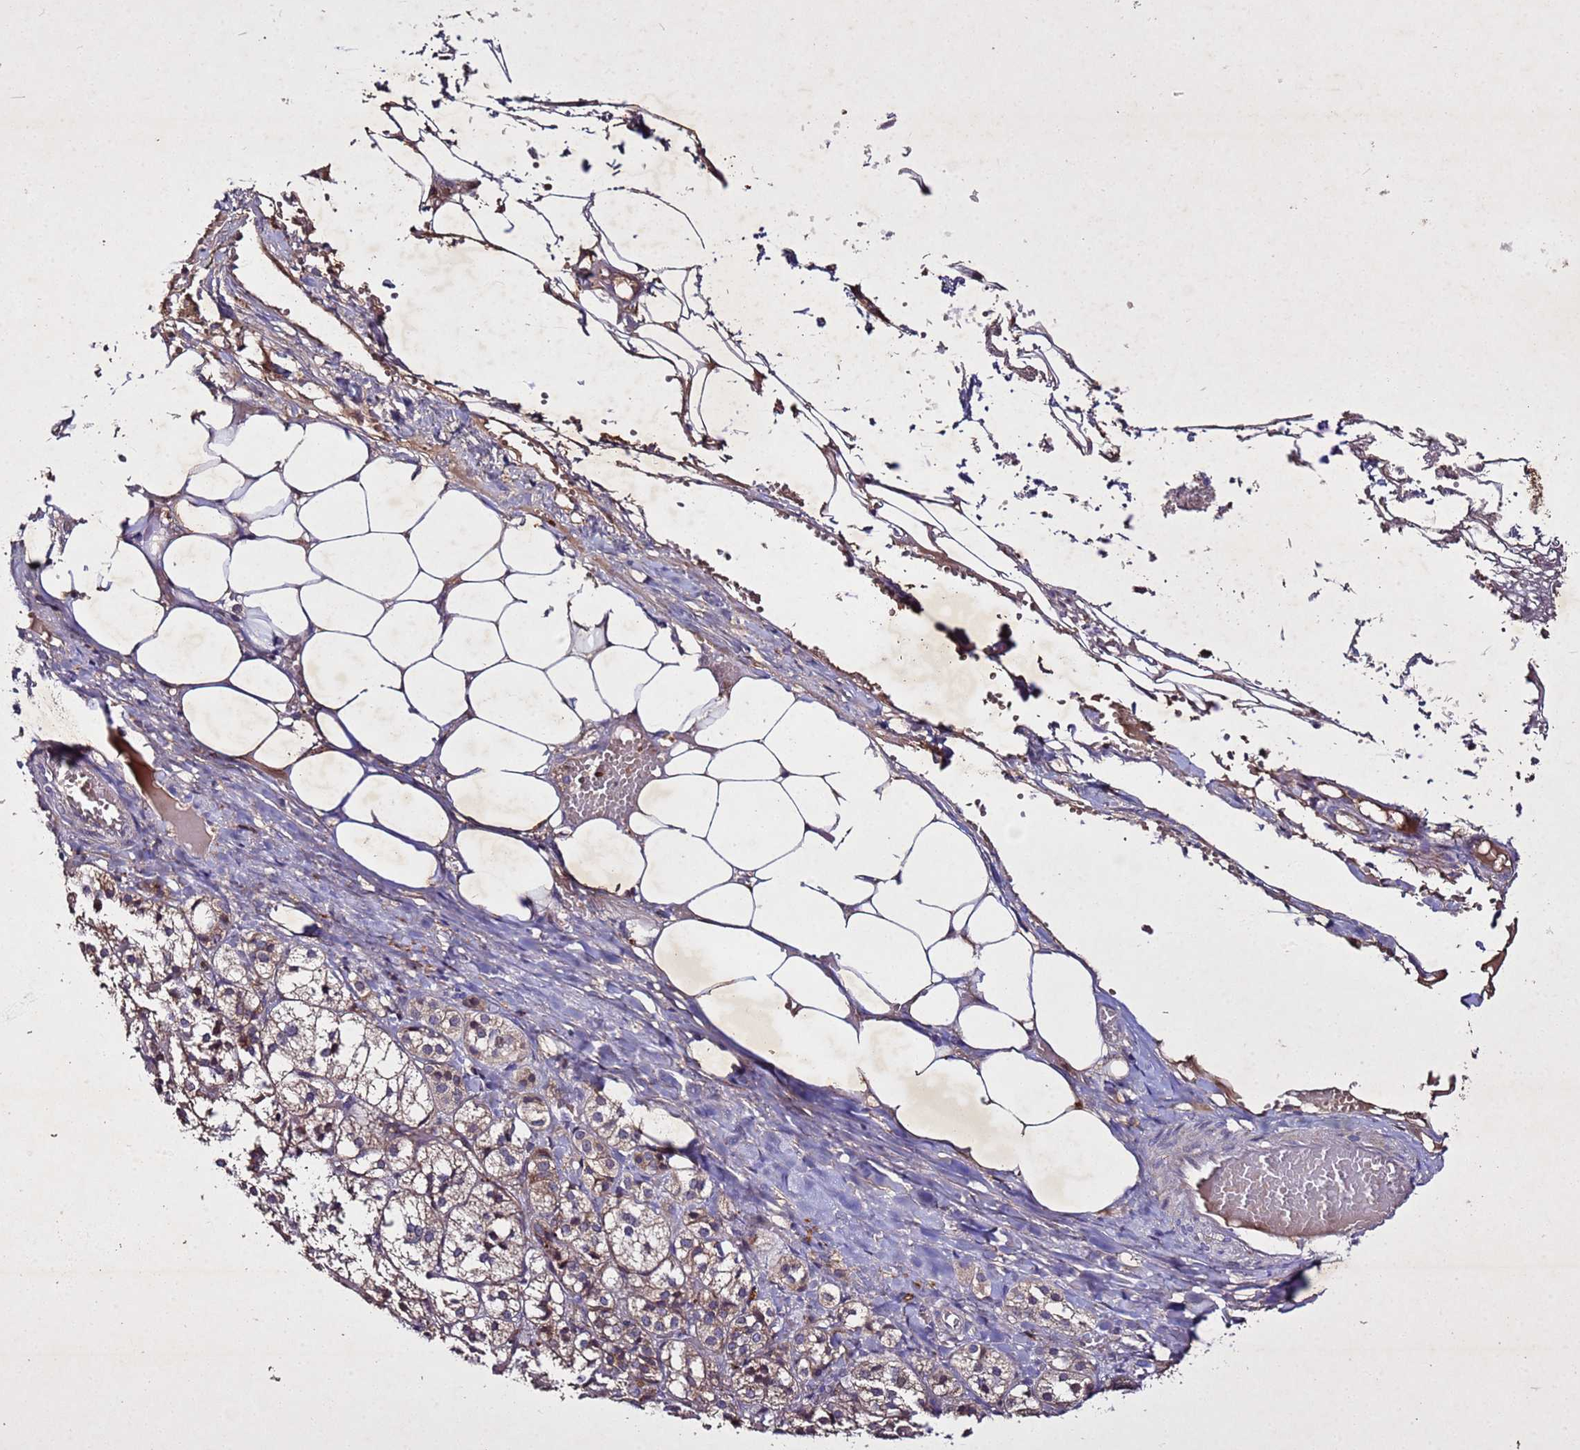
{"staining": {"intensity": "moderate", "quantity": "<25%", "location": "cytoplasmic/membranous"}, "tissue": "adrenal gland", "cell_type": "Glandular cells", "image_type": "normal", "snomed": [{"axis": "morphology", "description": "Normal tissue, NOS"}, {"axis": "topography", "description": "Adrenal gland"}], "caption": "Protein expression analysis of benign human adrenal gland reveals moderate cytoplasmic/membranous staining in about <25% of glandular cells.", "gene": "SV2B", "patient": {"sex": "female", "age": 61}}